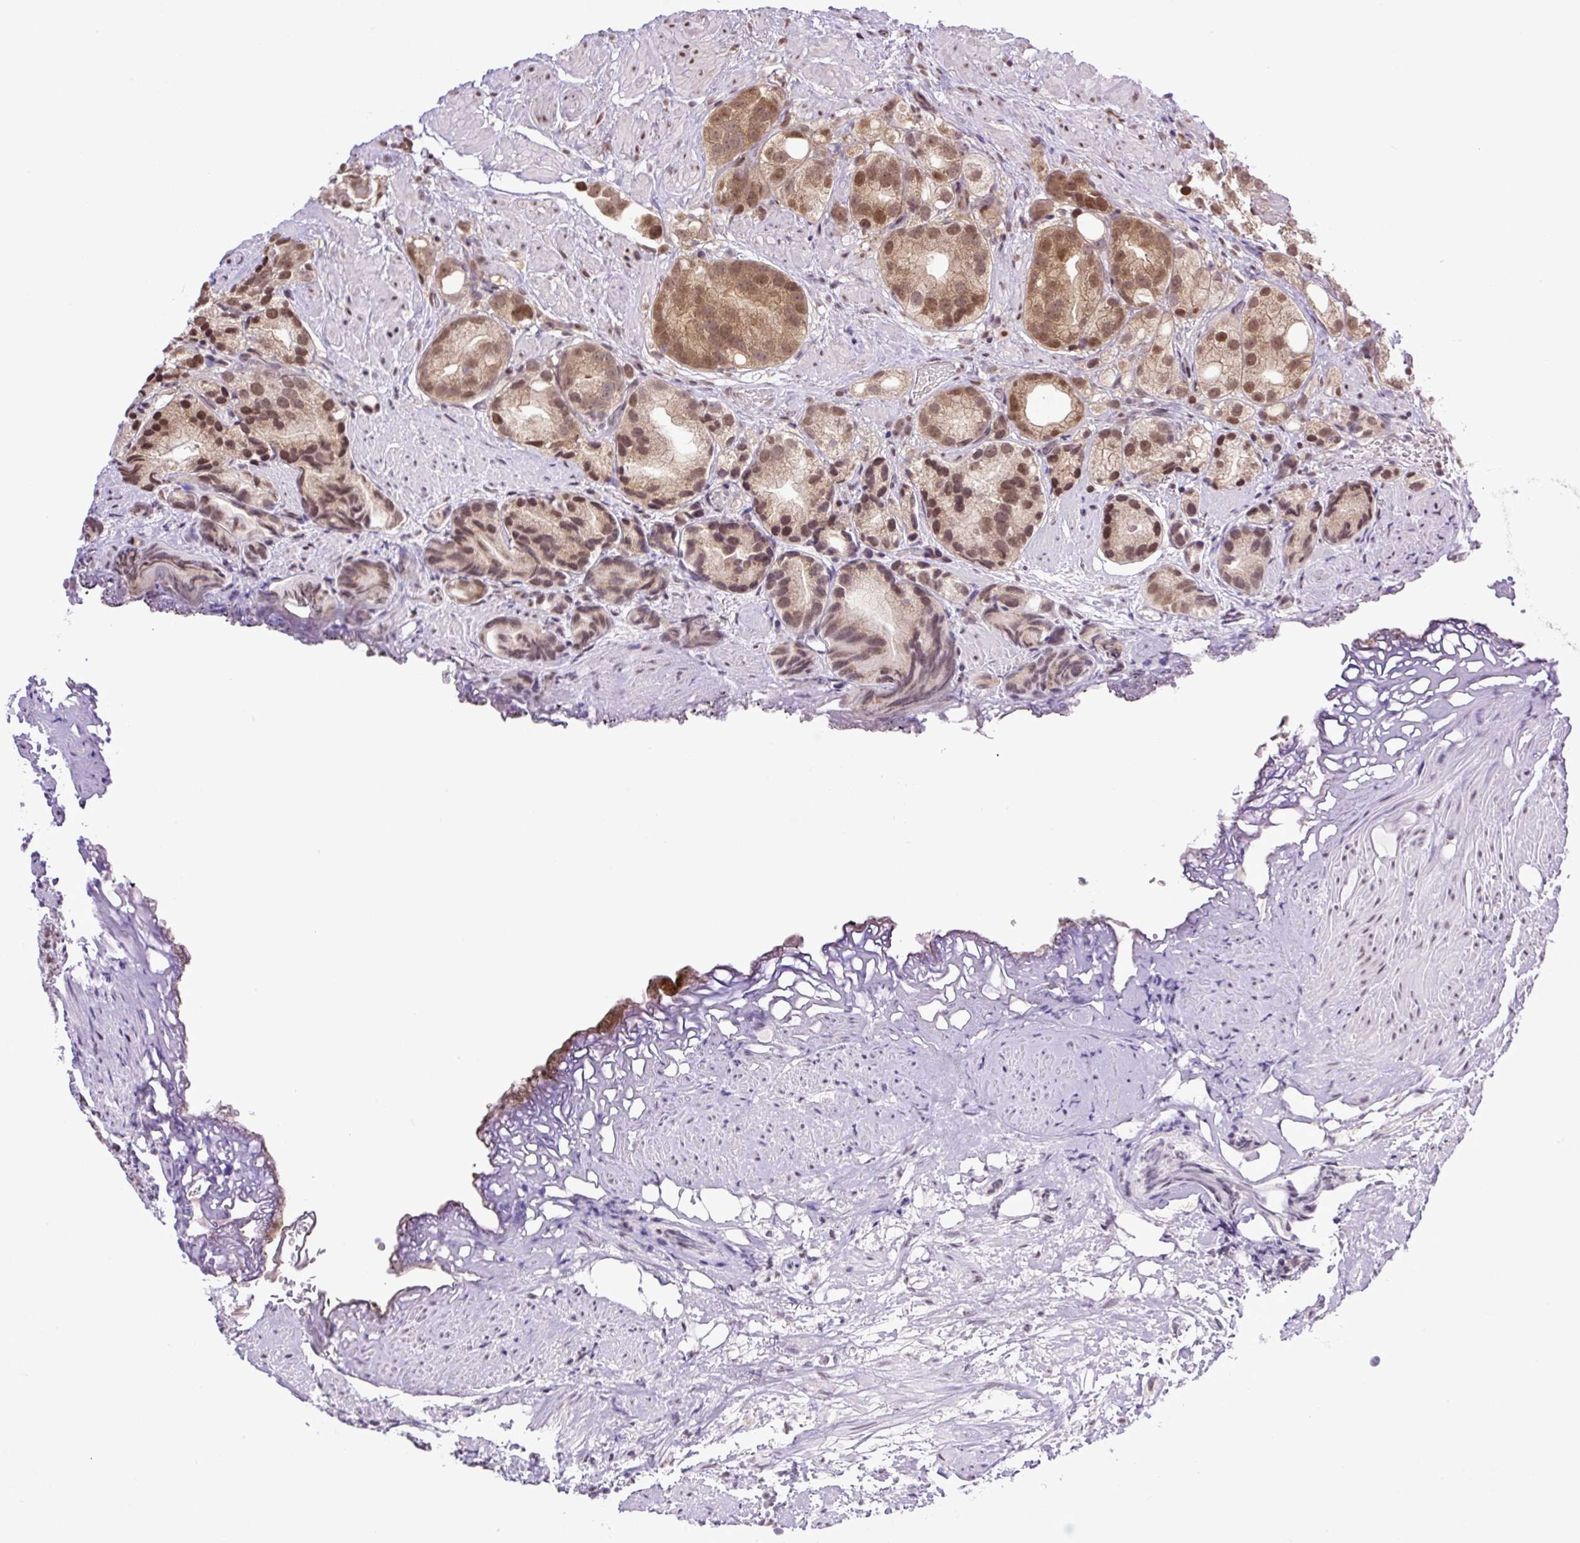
{"staining": {"intensity": "moderate", "quantity": ">75%", "location": "cytoplasmic/membranous,nuclear"}, "tissue": "prostate cancer", "cell_type": "Tumor cells", "image_type": "cancer", "snomed": [{"axis": "morphology", "description": "Adenocarcinoma, High grade"}, {"axis": "topography", "description": "Prostate"}], "caption": "Immunohistochemistry (IHC) staining of prostate cancer (high-grade adenocarcinoma), which demonstrates medium levels of moderate cytoplasmic/membranous and nuclear positivity in about >75% of tumor cells indicating moderate cytoplasmic/membranous and nuclear protein expression. The staining was performed using DAB (brown) for protein detection and nuclei were counterstained in hematoxylin (blue).", "gene": "SGTA", "patient": {"sex": "male", "age": 82}}